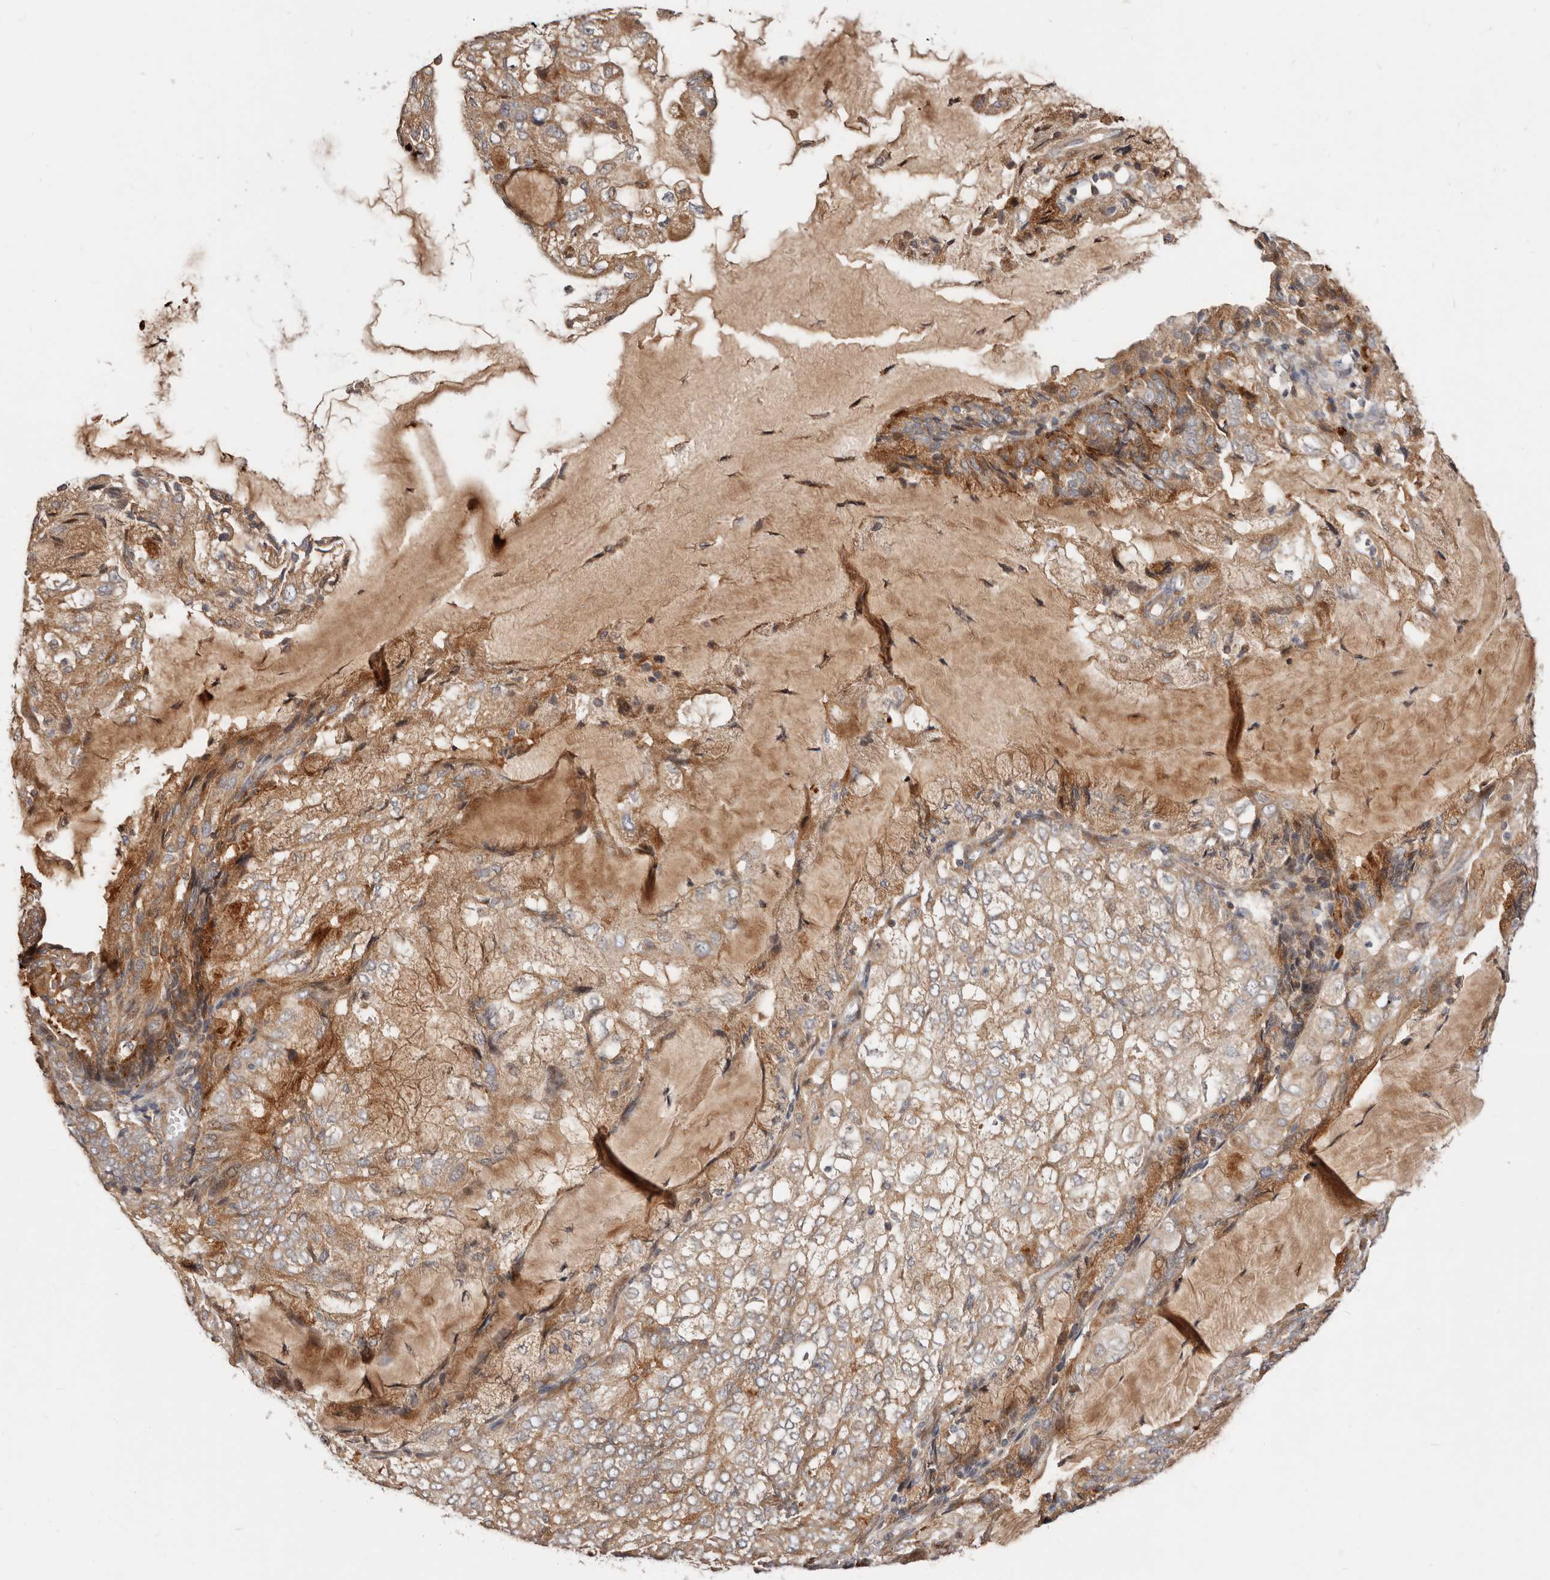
{"staining": {"intensity": "moderate", "quantity": ">75%", "location": "cytoplasmic/membranous"}, "tissue": "endometrial cancer", "cell_type": "Tumor cells", "image_type": "cancer", "snomed": [{"axis": "morphology", "description": "Adenocarcinoma, NOS"}, {"axis": "topography", "description": "Endometrium"}], "caption": "Human endometrial adenocarcinoma stained with a protein marker shows moderate staining in tumor cells.", "gene": "USP33", "patient": {"sex": "female", "age": 81}}